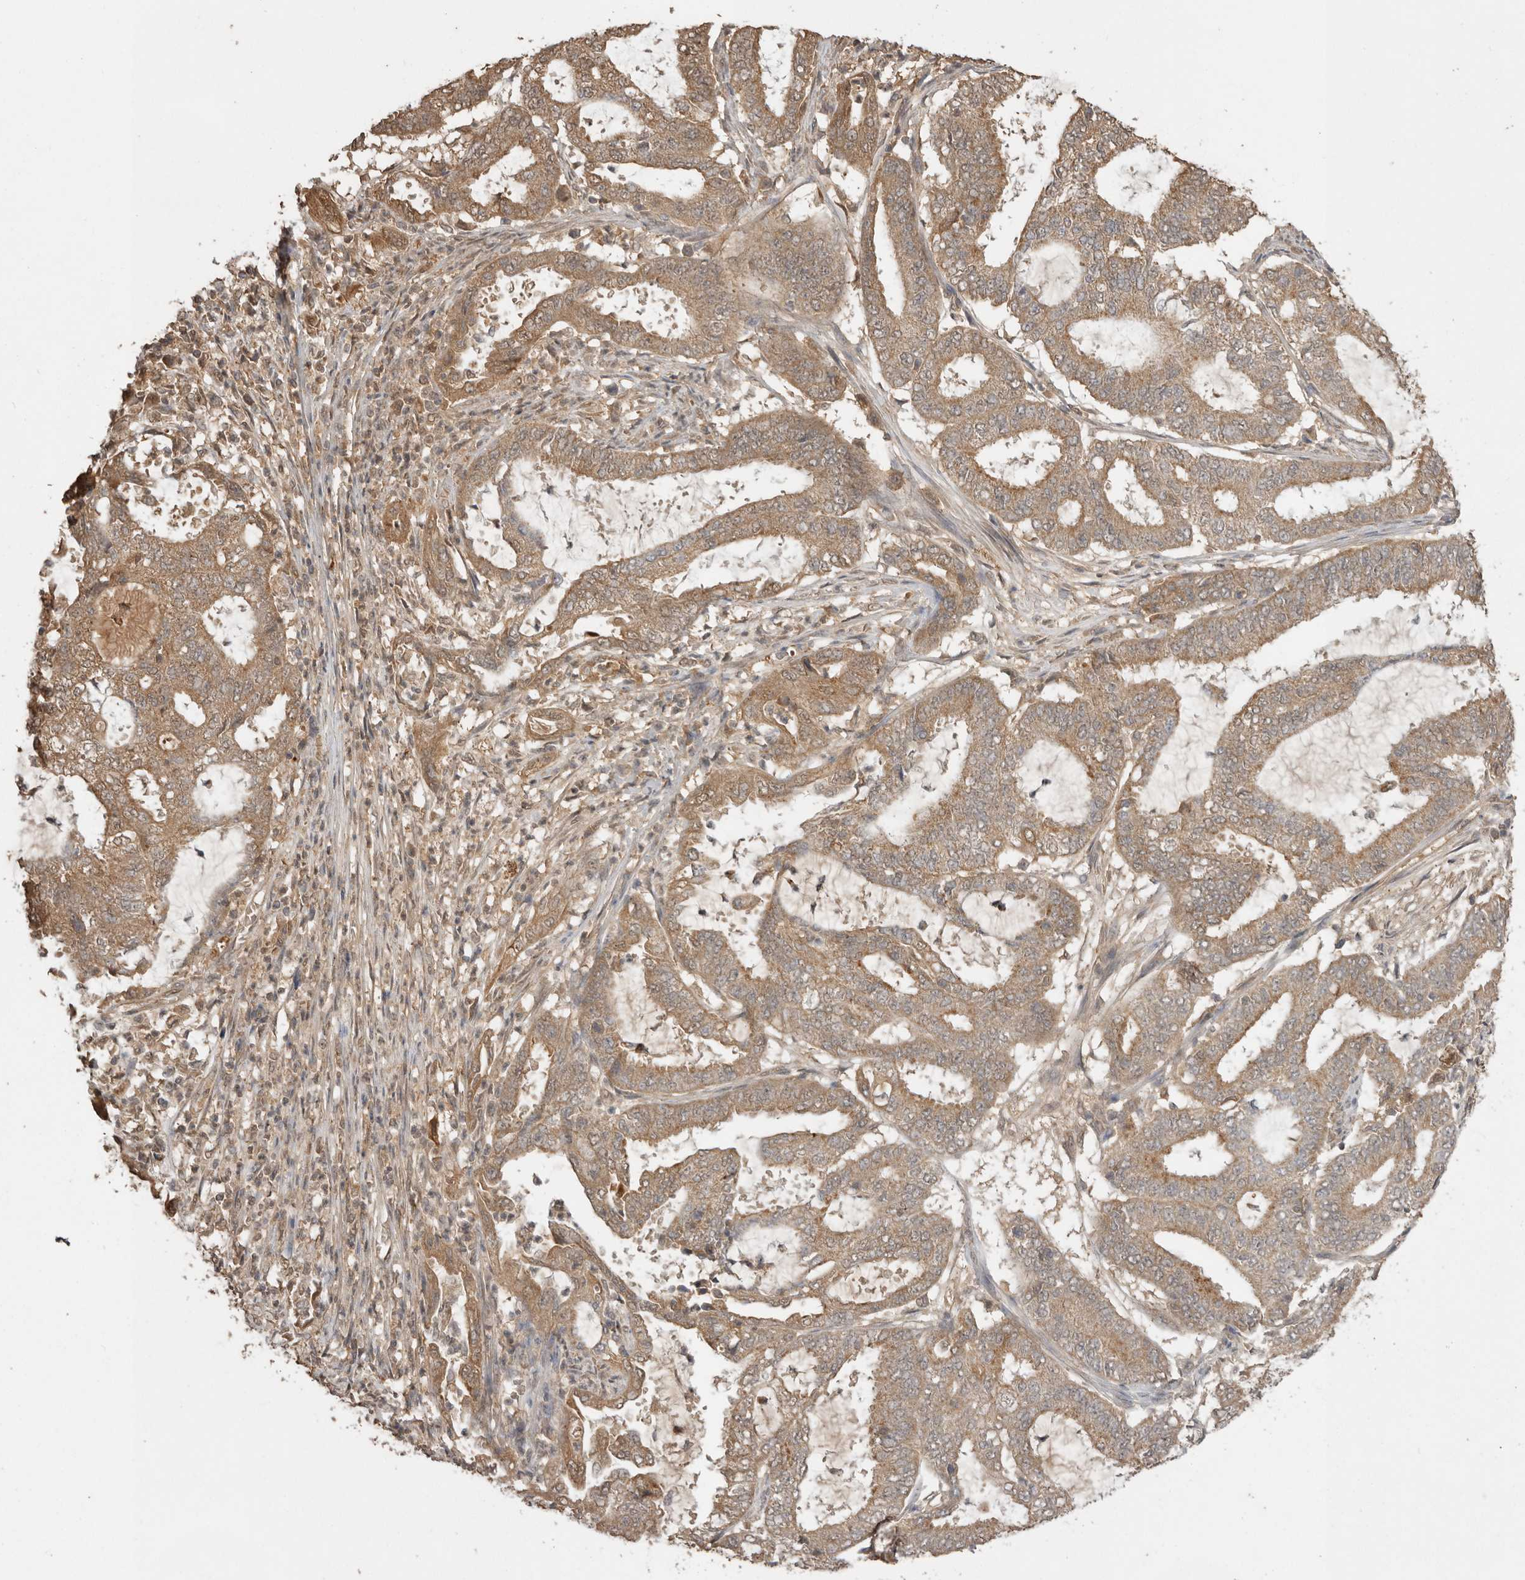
{"staining": {"intensity": "moderate", "quantity": ">75%", "location": "cytoplasmic/membranous"}, "tissue": "endometrial cancer", "cell_type": "Tumor cells", "image_type": "cancer", "snomed": [{"axis": "morphology", "description": "Adenocarcinoma, NOS"}, {"axis": "topography", "description": "Endometrium"}], "caption": "Protein expression analysis of human endometrial cancer (adenocarcinoma) reveals moderate cytoplasmic/membranous expression in approximately >75% of tumor cells.", "gene": "JAG2", "patient": {"sex": "female", "age": 51}}